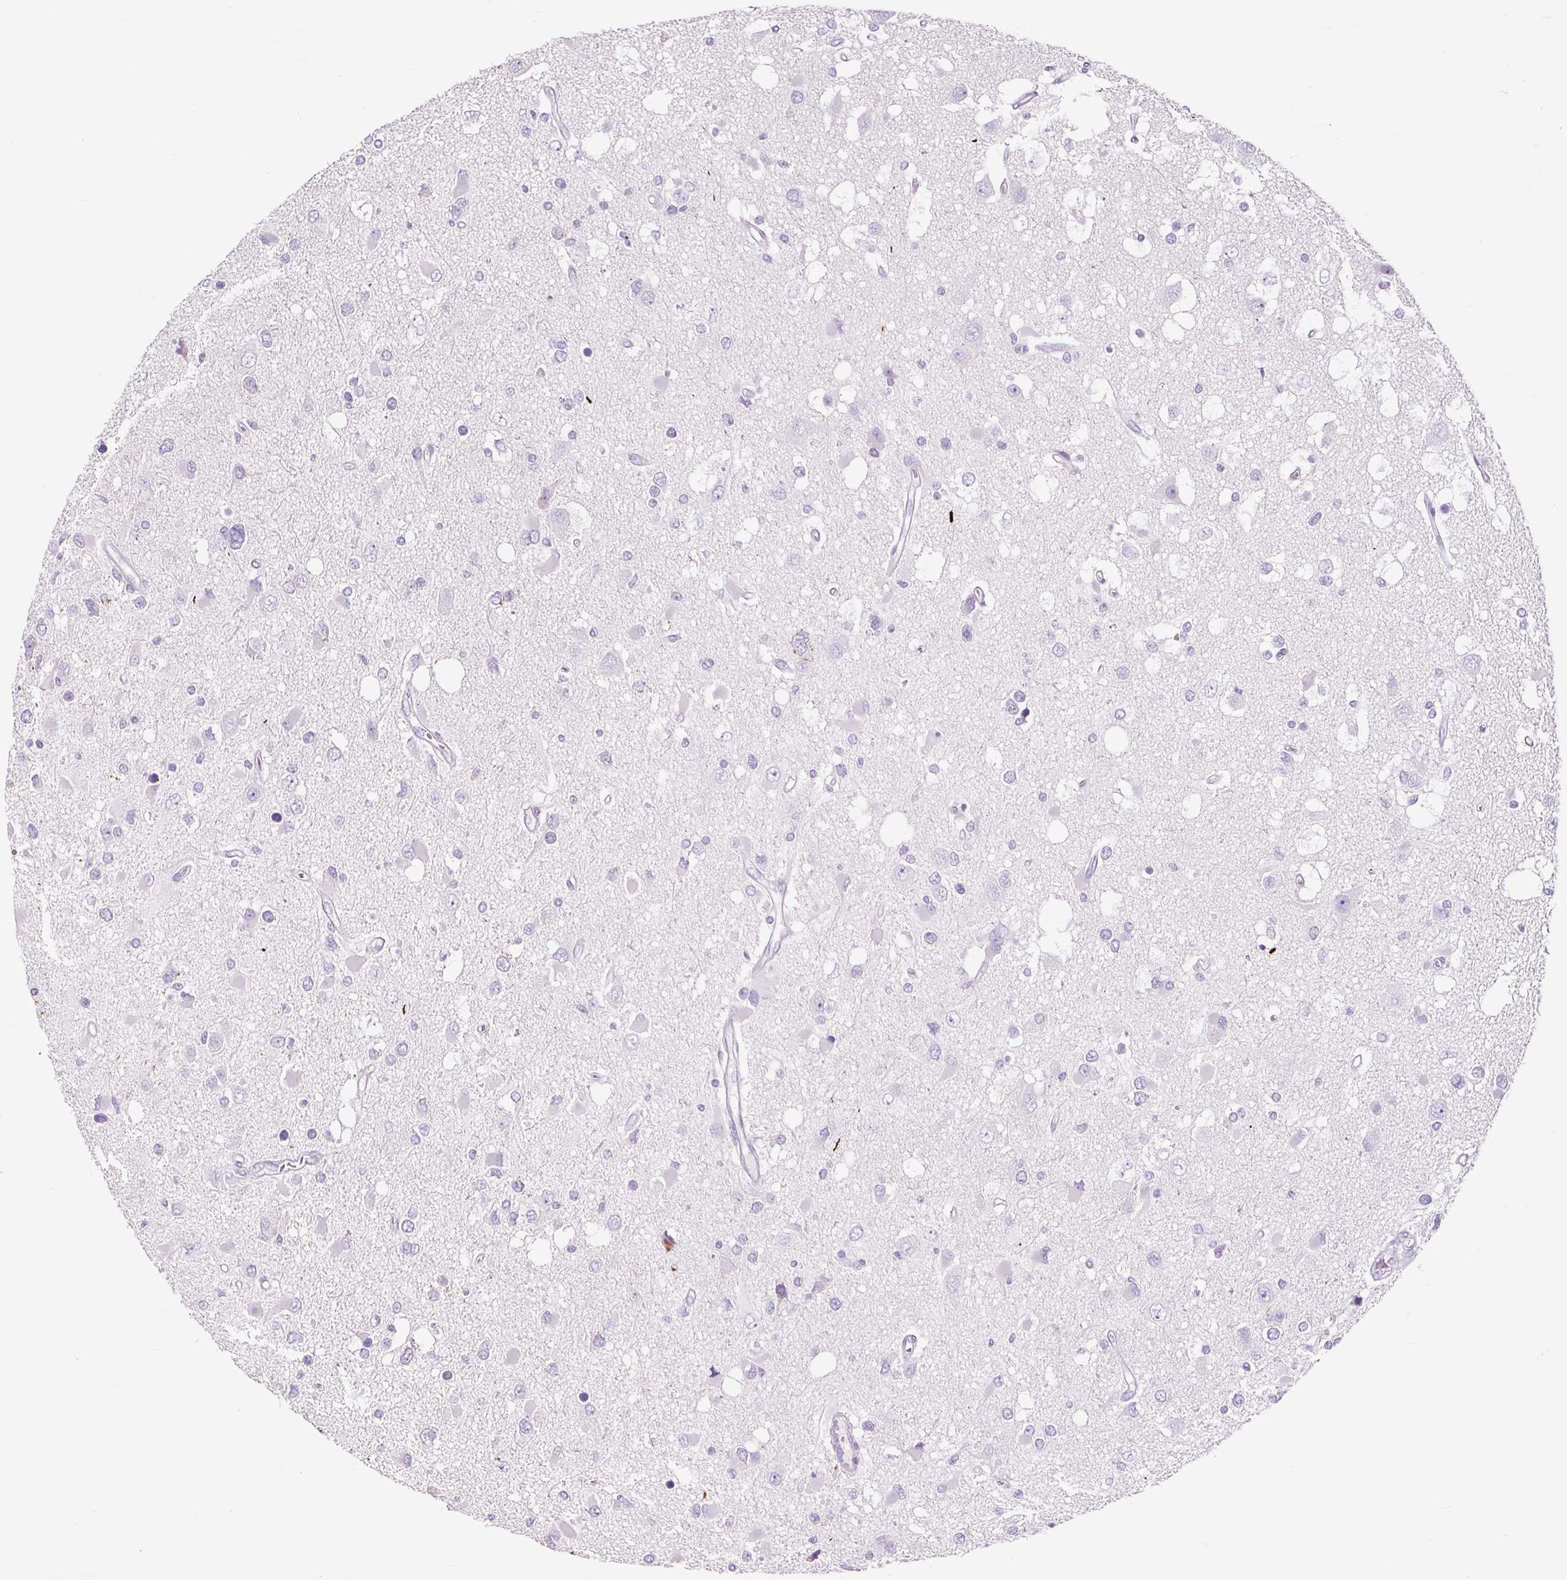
{"staining": {"intensity": "negative", "quantity": "none", "location": "none"}, "tissue": "glioma", "cell_type": "Tumor cells", "image_type": "cancer", "snomed": [{"axis": "morphology", "description": "Glioma, malignant, High grade"}, {"axis": "topography", "description": "Brain"}], "caption": "High power microscopy histopathology image of an IHC photomicrograph of high-grade glioma (malignant), revealing no significant expression in tumor cells.", "gene": "OR10A7", "patient": {"sex": "male", "age": 53}}